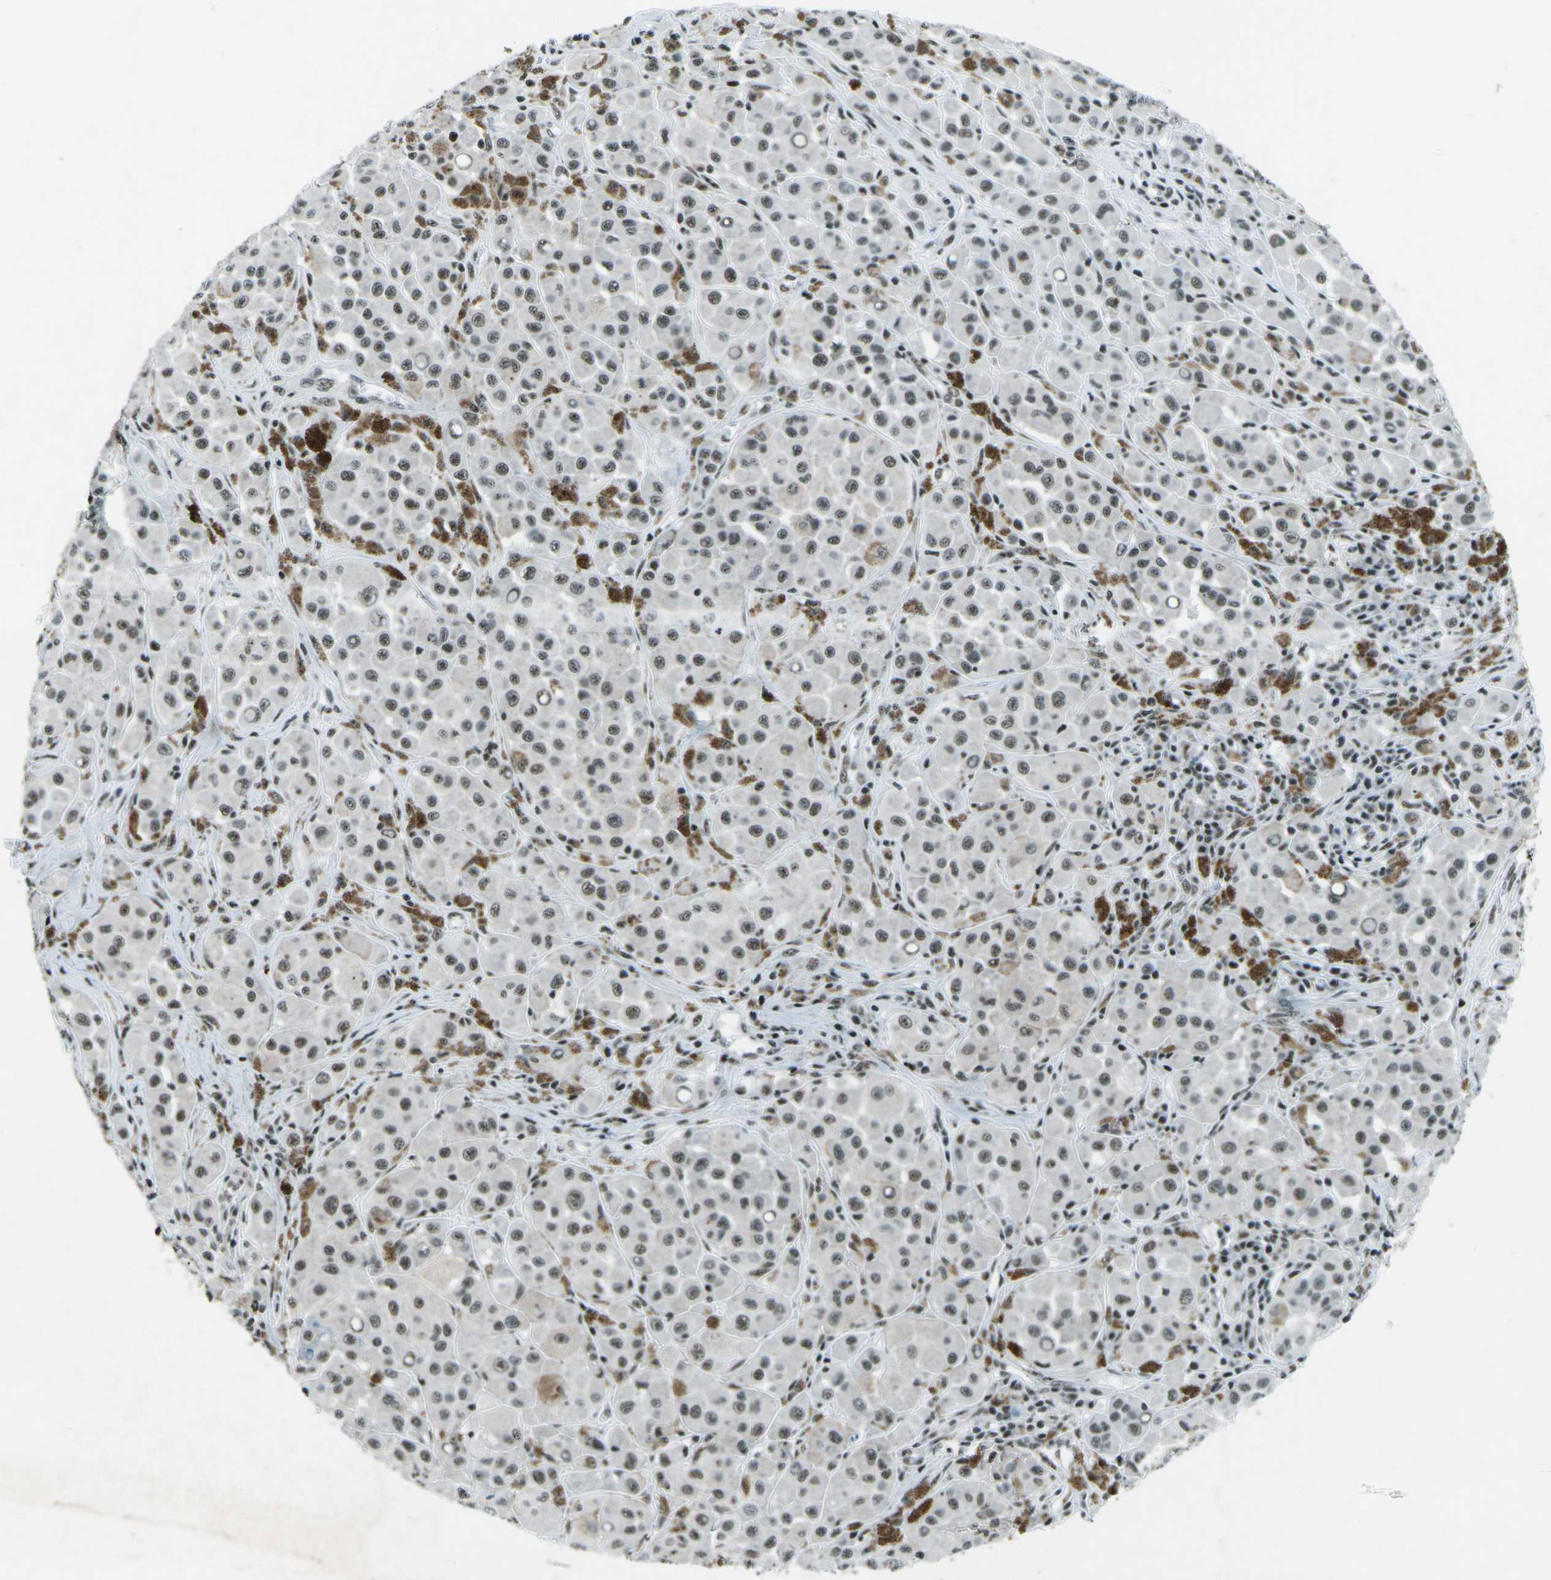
{"staining": {"intensity": "weak", "quantity": ">75%", "location": "nuclear"}, "tissue": "melanoma", "cell_type": "Tumor cells", "image_type": "cancer", "snomed": [{"axis": "morphology", "description": "Malignant melanoma, NOS"}, {"axis": "topography", "description": "Skin"}], "caption": "Brown immunohistochemical staining in human malignant melanoma displays weak nuclear positivity in about >75% of tumor cells.", "gene": "RBL2", "patient": {"sex": "male", "age": 84}}